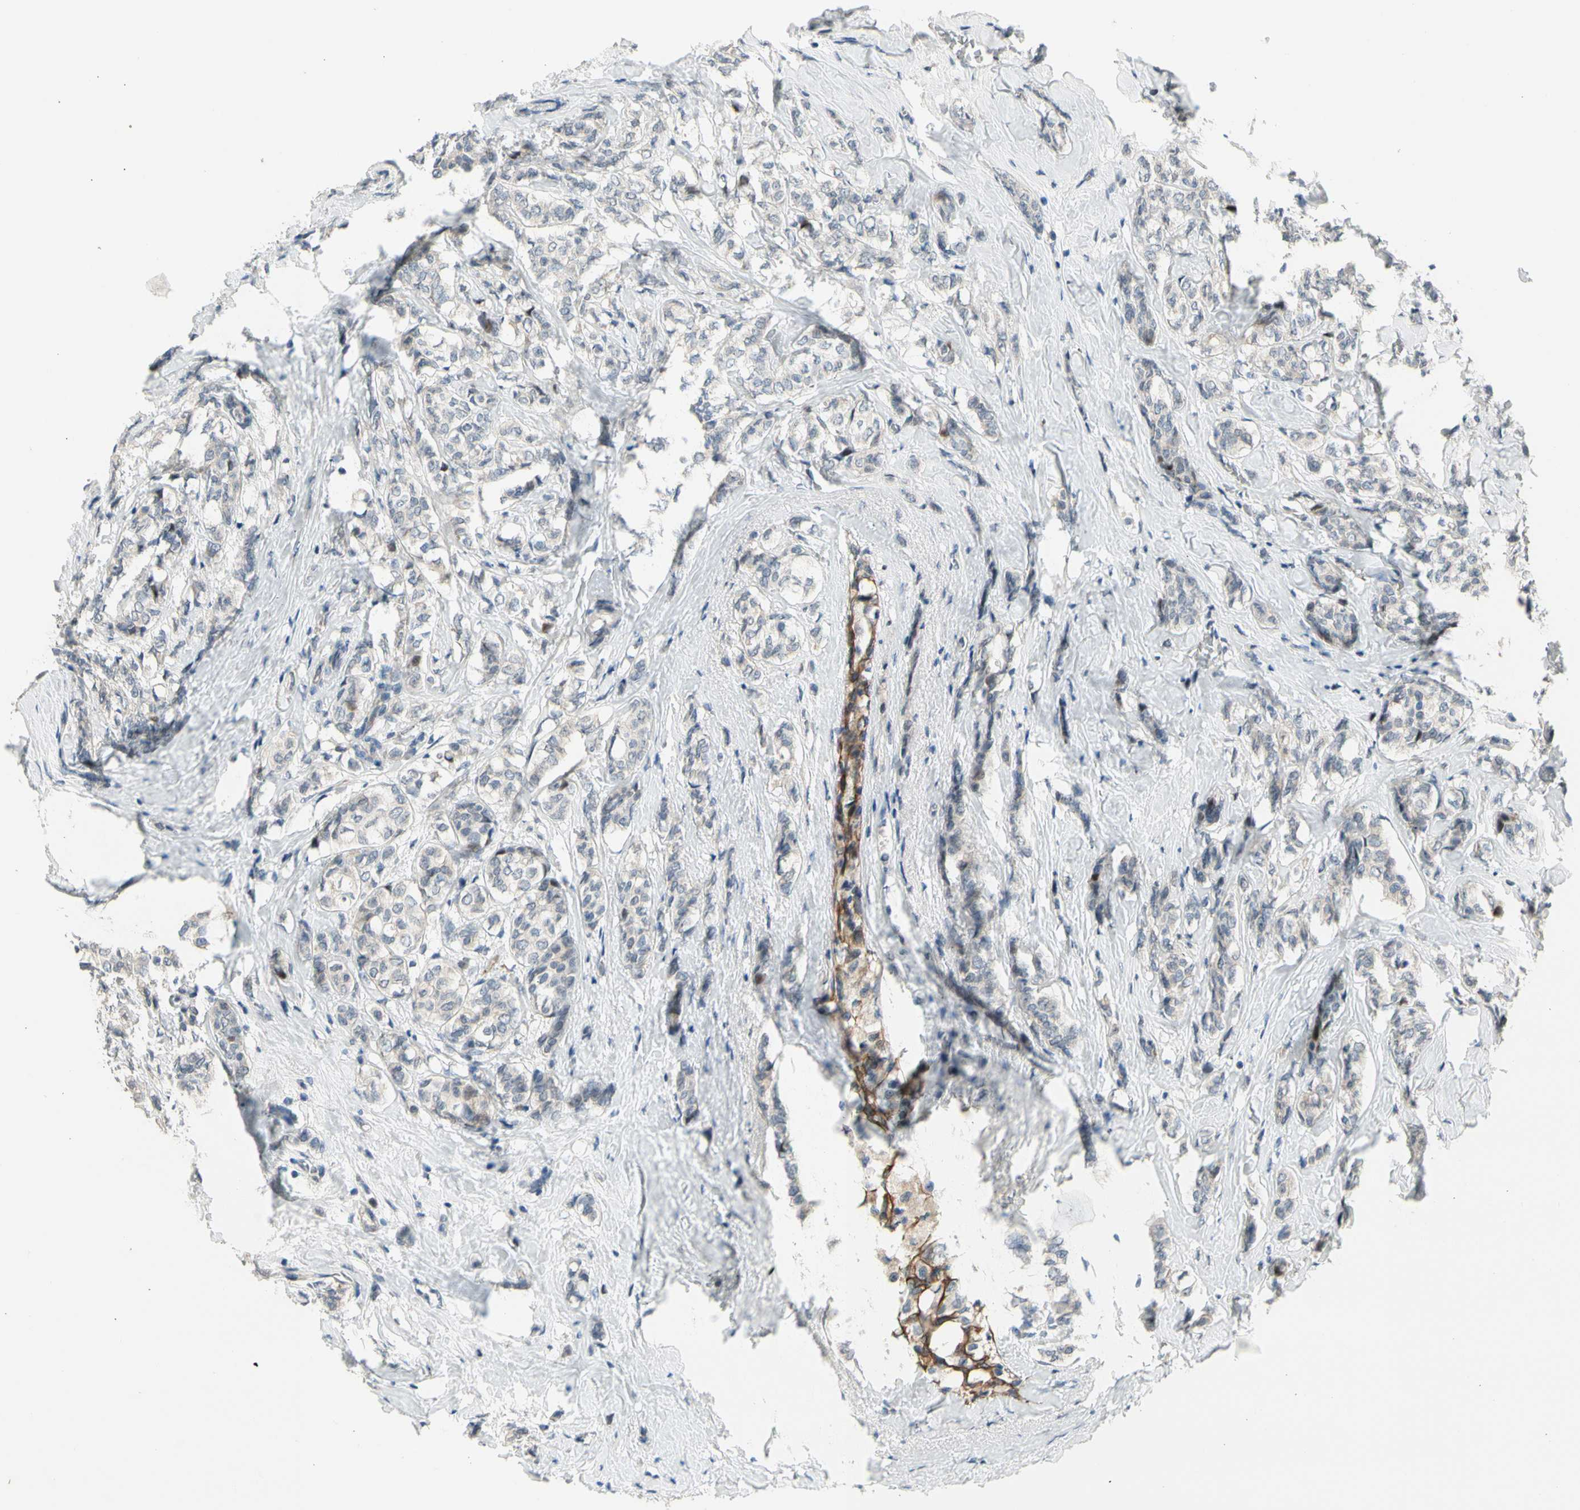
{"staining": {"intensity": "moderate", "quantity": "<25%", "location": "cytoplasmic/membranous"}, "tissue": "breast cancer", "cell_type": "Tumor cells", "image_type": "cancer", "snomed": [{"axis": "morphology", "description": "Lobular carcinoma"}, {"axis": "topography", "description": "Breast"}], "caption": "Human breast cancer (lobular carcinoma) stained with a protein marker displays moderate staining in tumor cells.", "gene": "ZNF184", "patient": {"sex": "female", "age": 60}}